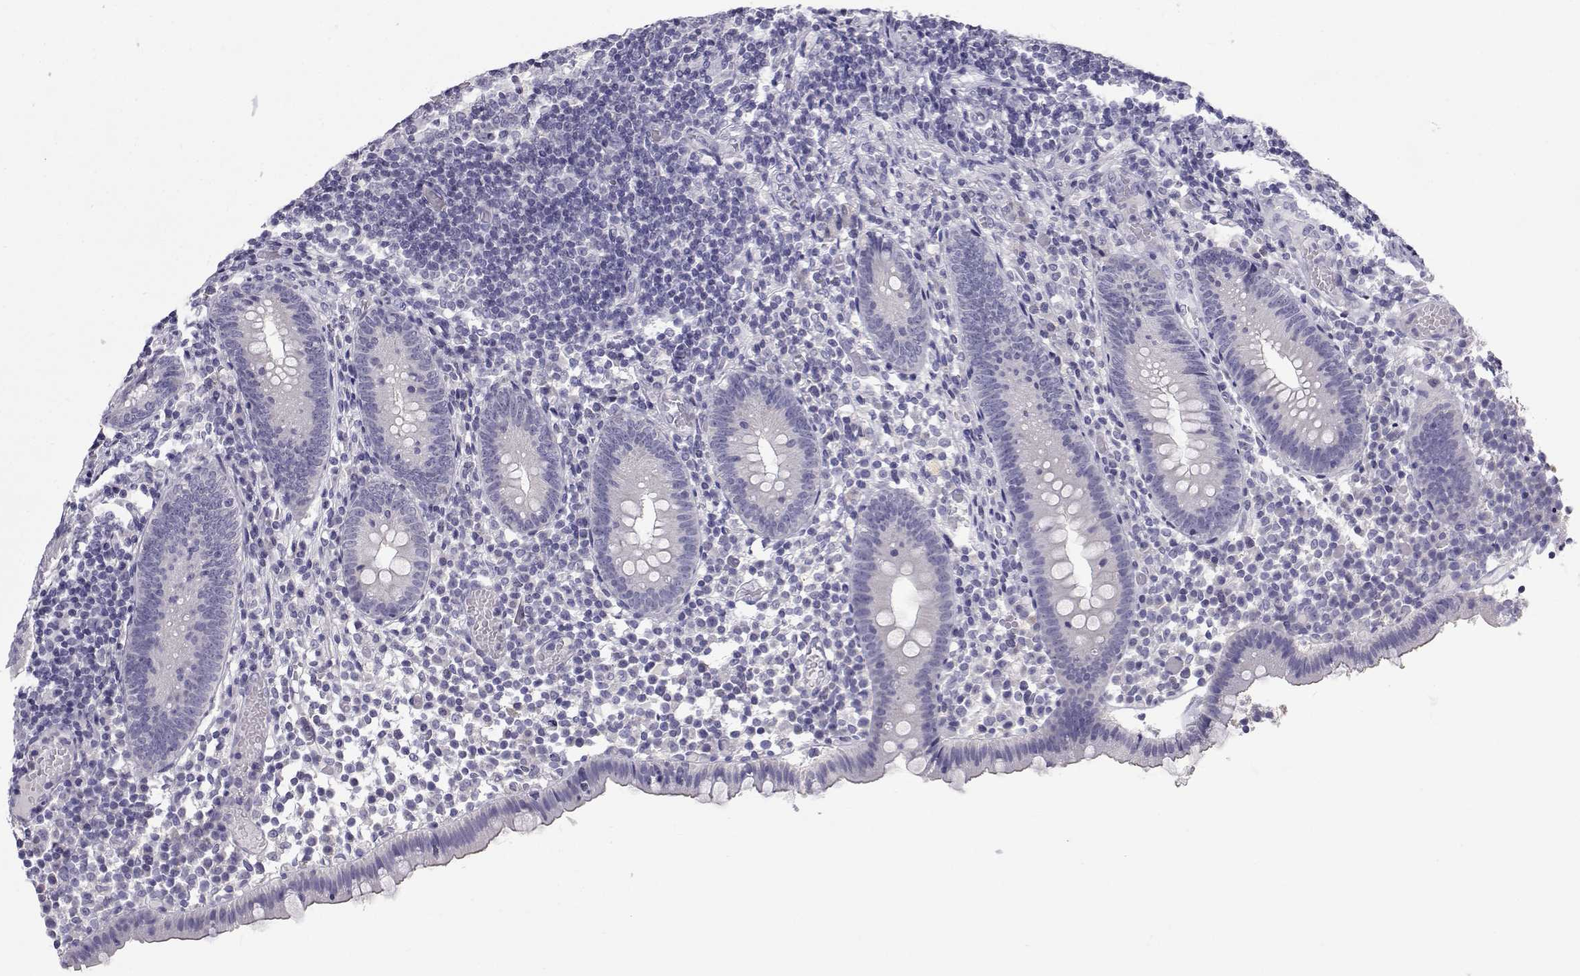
{"staining": {"intensity": "negative", "quantity": "none", "location": "none"}, "tissue": "appendix", "cell_type": "Glandular cells", "image_type": "normal", "snomed": [{"axis": "morphology", "description": "Normal tissue, NOS"}, {"axis": "topography", "description": "Appendix"}], "caption": "IHC micrograph of unremarkable appendix: appendix stained with DAB (3,3'-diaminobenzidine) shows no significant protein staining in glandular cells. Nuclei are stained in blue.", "gene": "SLC6A3", "patient": {"sex": "female", "age": 32}}